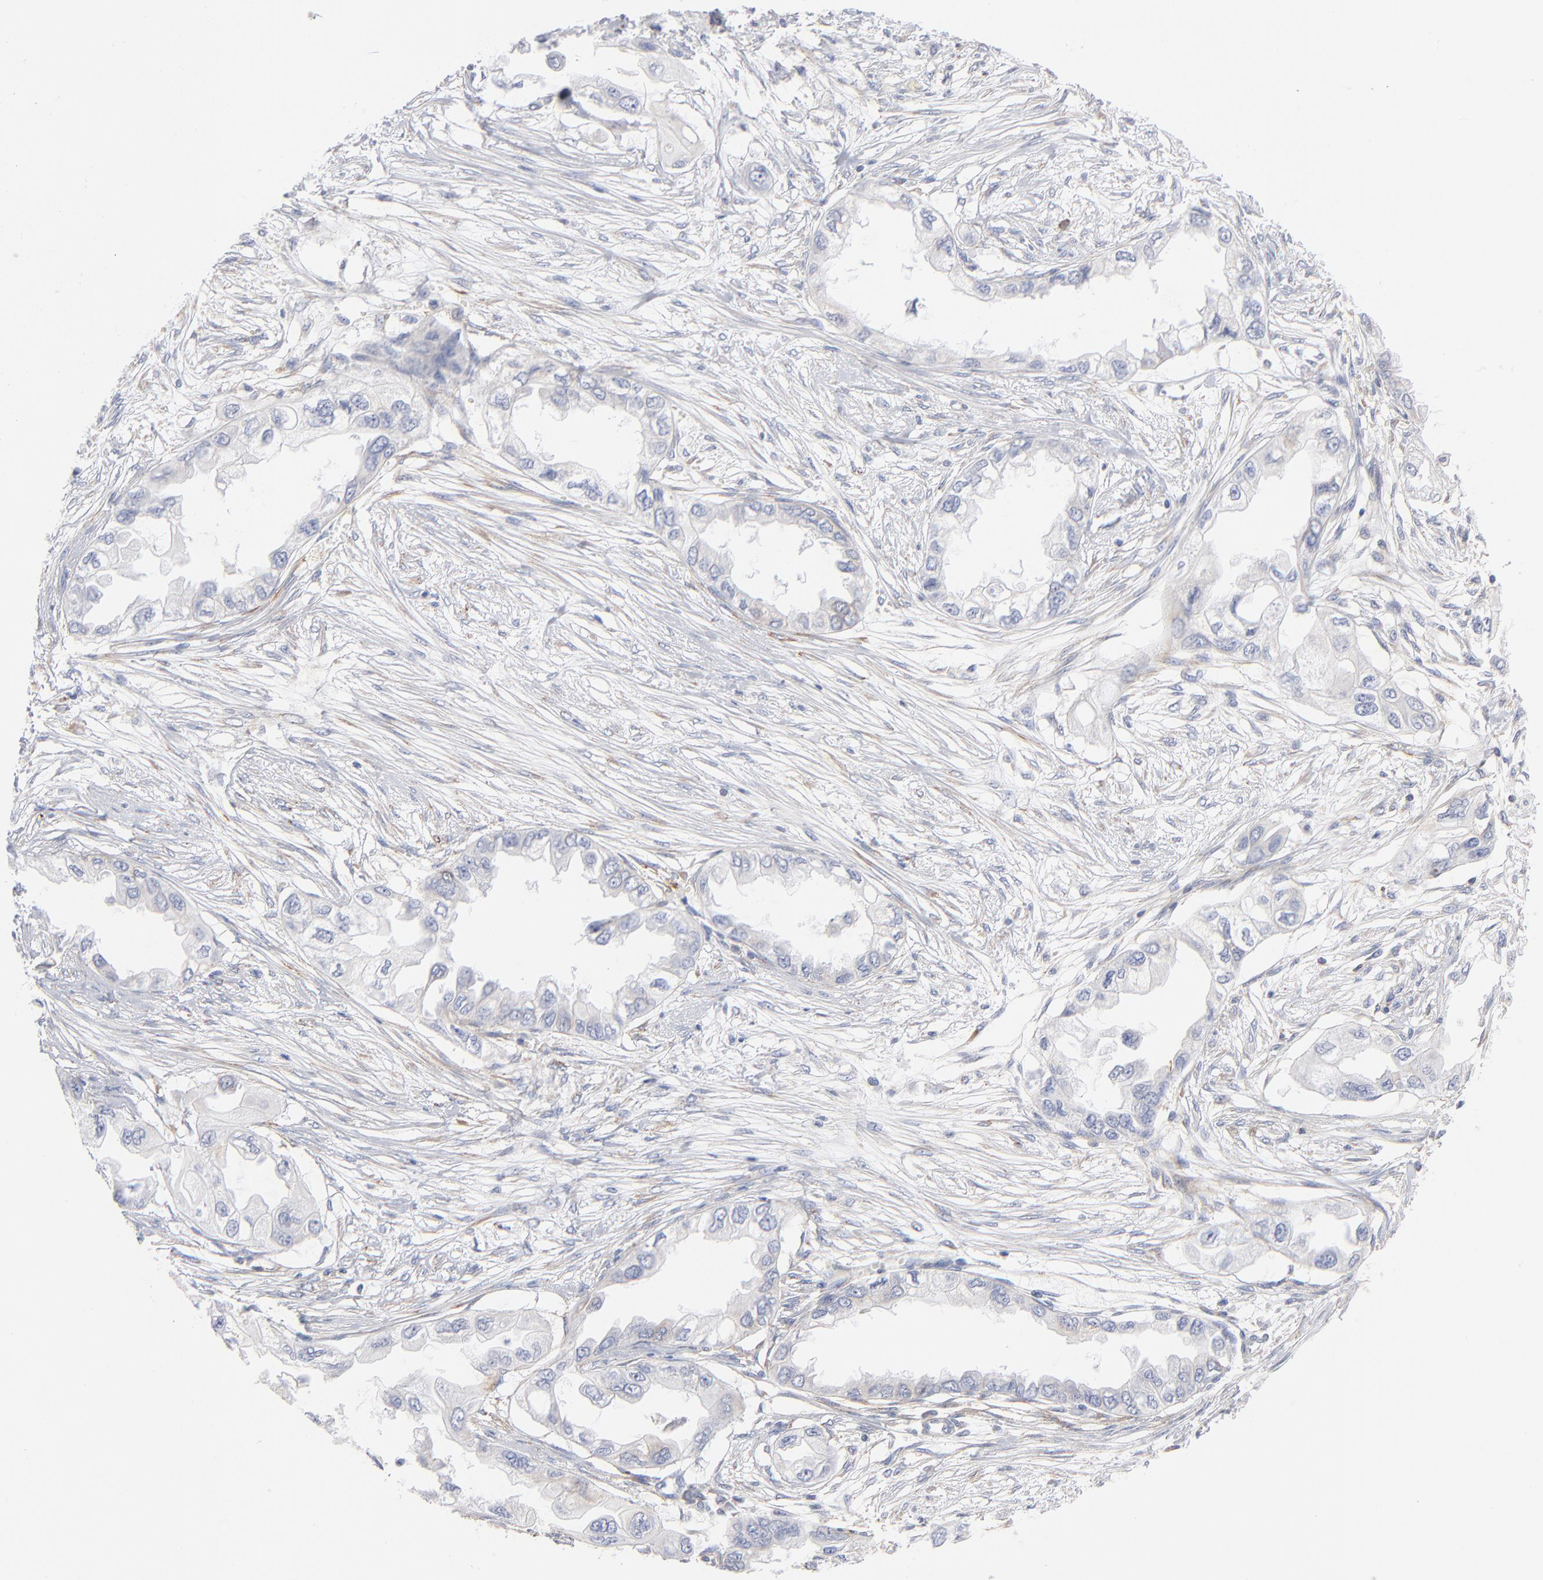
{"staining": {"intensity": "negative", "quantity": "none", "location": "none"}, "tissue": "endometrial cancer", "cell_type": "Tumor cells", "image_type": "cancer", "snomed": [{"axis": "morphology", "description": "Adenocarcinoma, NOS"}, {"axis": "topography", "description": "Endometrium"}], "caption": "Endometrial adenocarcinoma stained for a protein using IHC reveals no positivity tumor cells.", "gene": "SEPTIN6", "patient": {"sex": "female", "age": 67}}